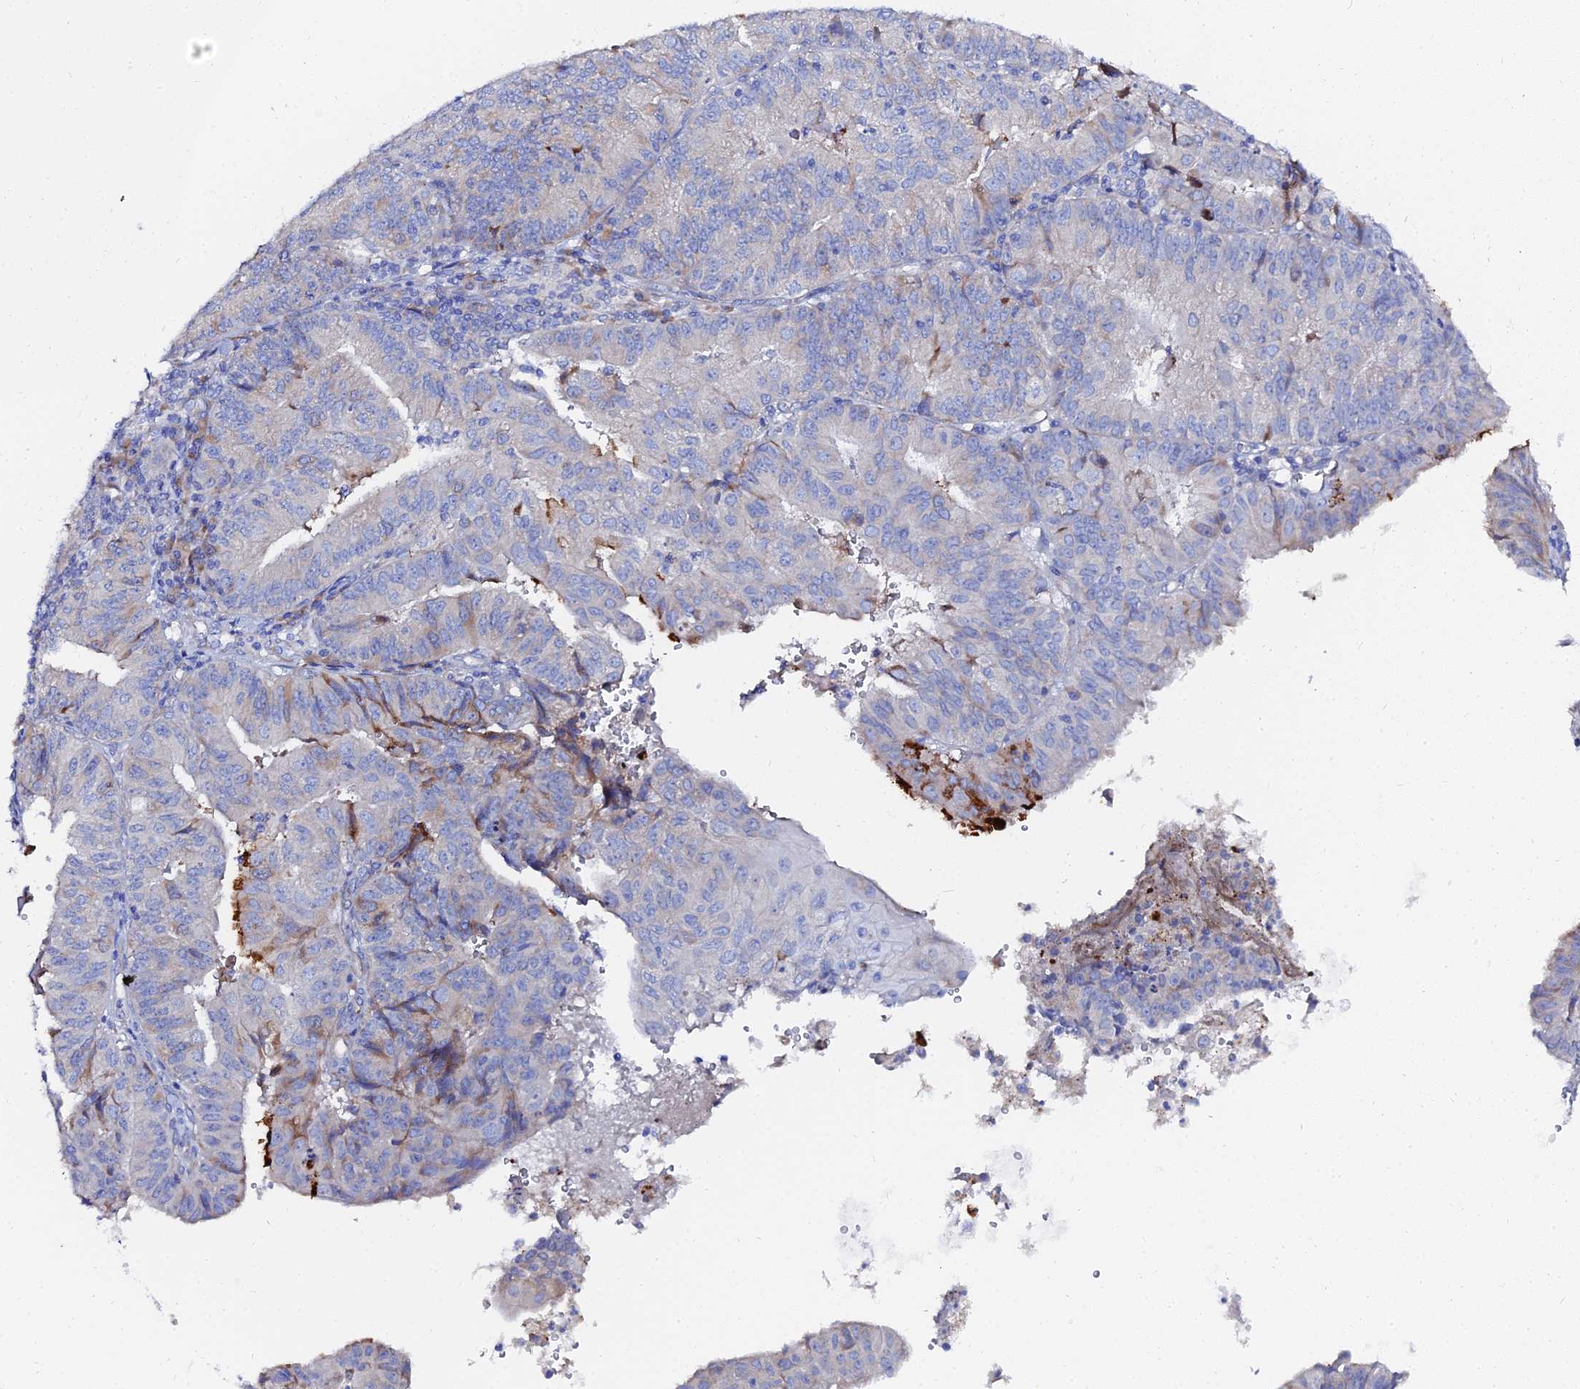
{"staining": {"intensity": "weak", "quantity": "<25%", "location": "cytoplasmic/membranous"}, "tissue": "endometrial cancer", "cell_type": "Tumor cells", "image_type": "cancer", "snomed": [{"axis": "morphology", "description": "Adenocarcinoma, NOS"}, {"axis": "topography", "description": "Endometrium"}], "caption": "A photomicrograph of human endometrial cancer is negative for staining in tumor cells.", "gene": "PTTG1", "patient": {"sex": "female", "age": 56}}